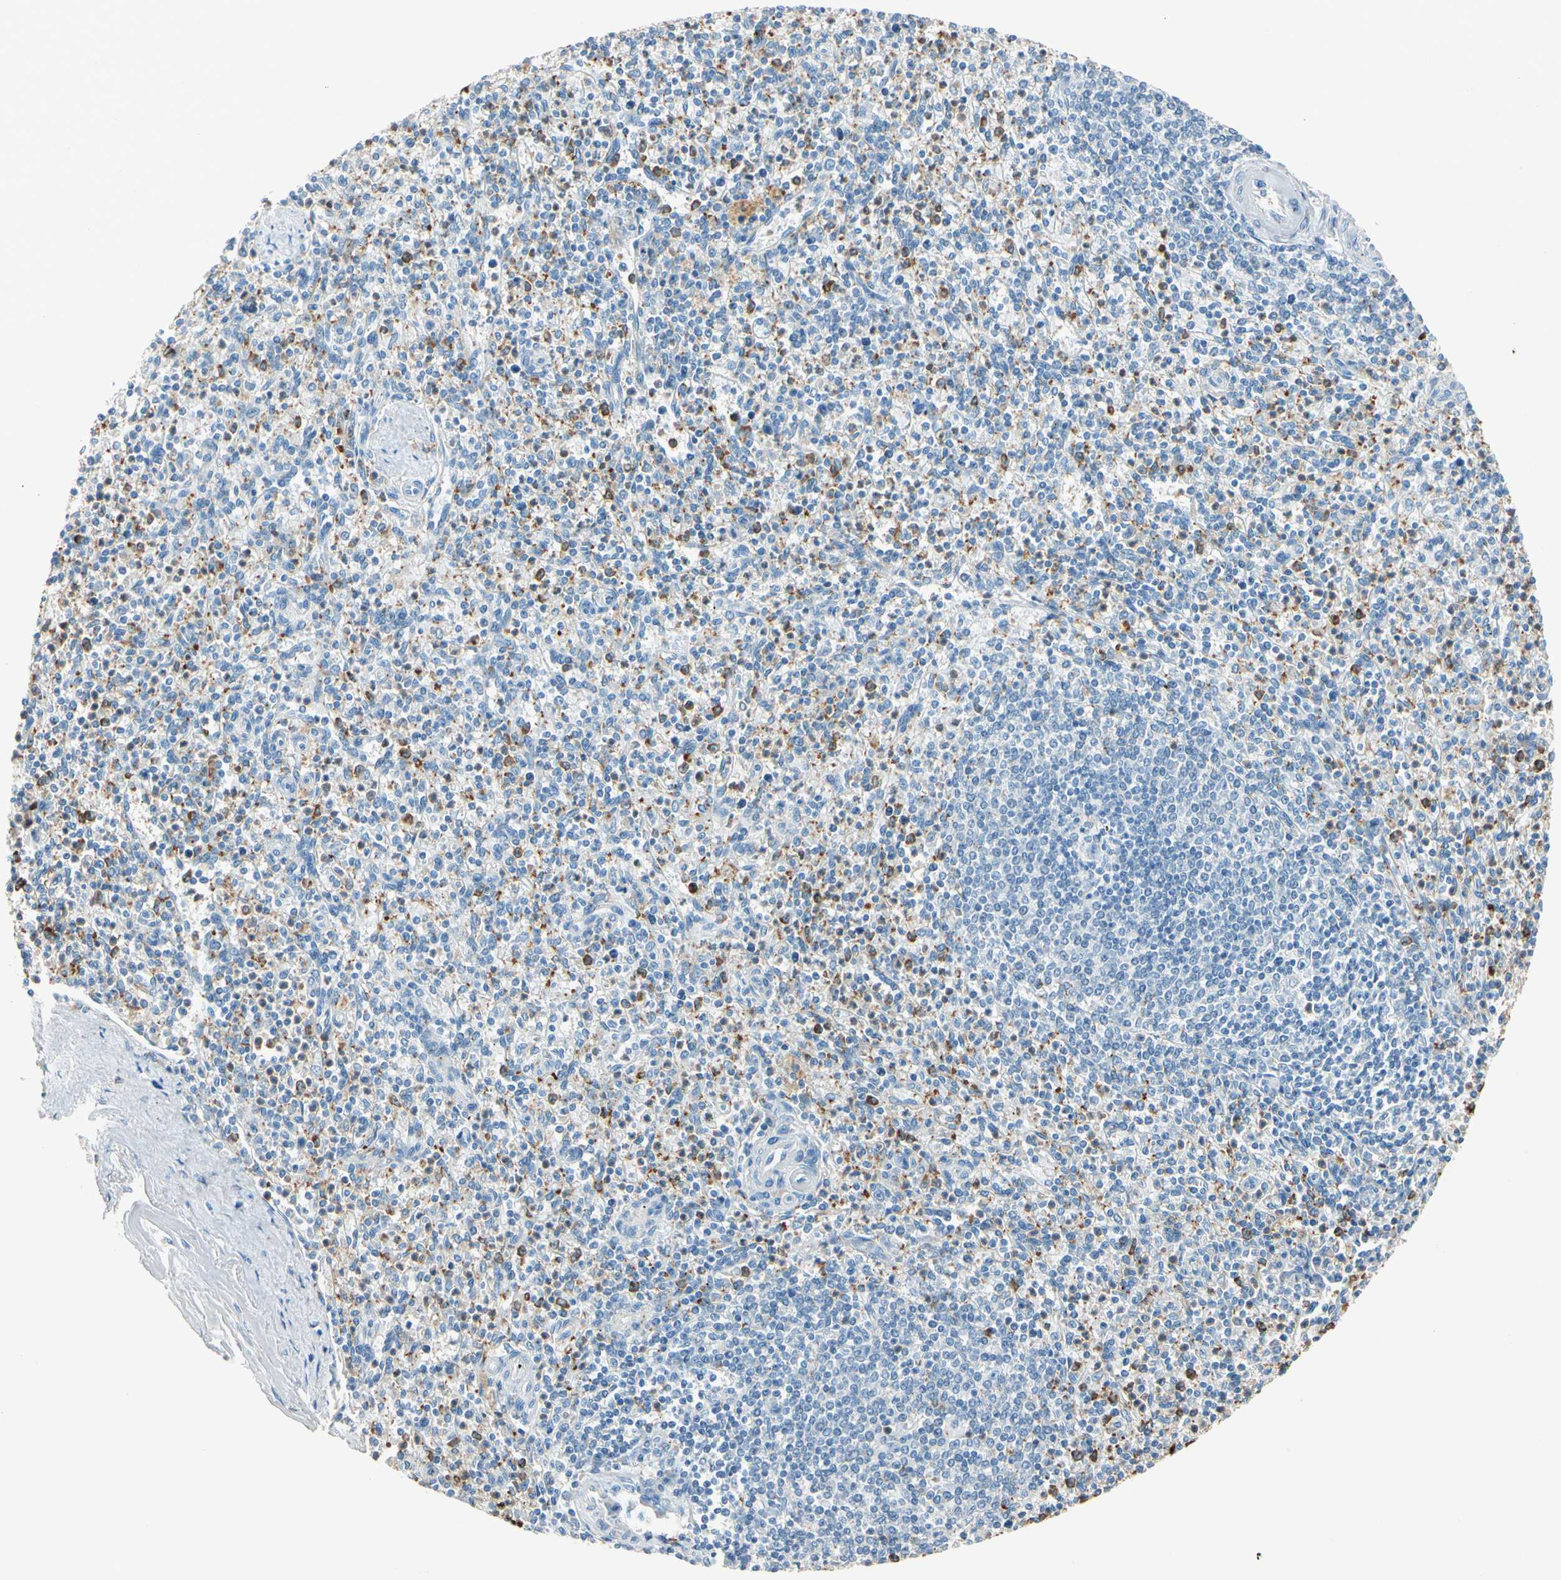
{"staining": {"intensity": "negative", "quantity": "none", "location": "none"}, "tissue": "spleen", "cell_type": "Cells in red pulp", "image_type": "normal", "snomed": [{"axis": "morphology", "description": "Normal tissue, NOS"}, {"axis": "topography", "description": "Spleen"}], "caption": "A histopathology image of spleen stained for a protein demonstrates no brown staining in cells in red pulp. (DAB IHC with hematoxylin counter stain).", "gene": "LY6G6F", "patient": {"sex": "male", "age": 72}}